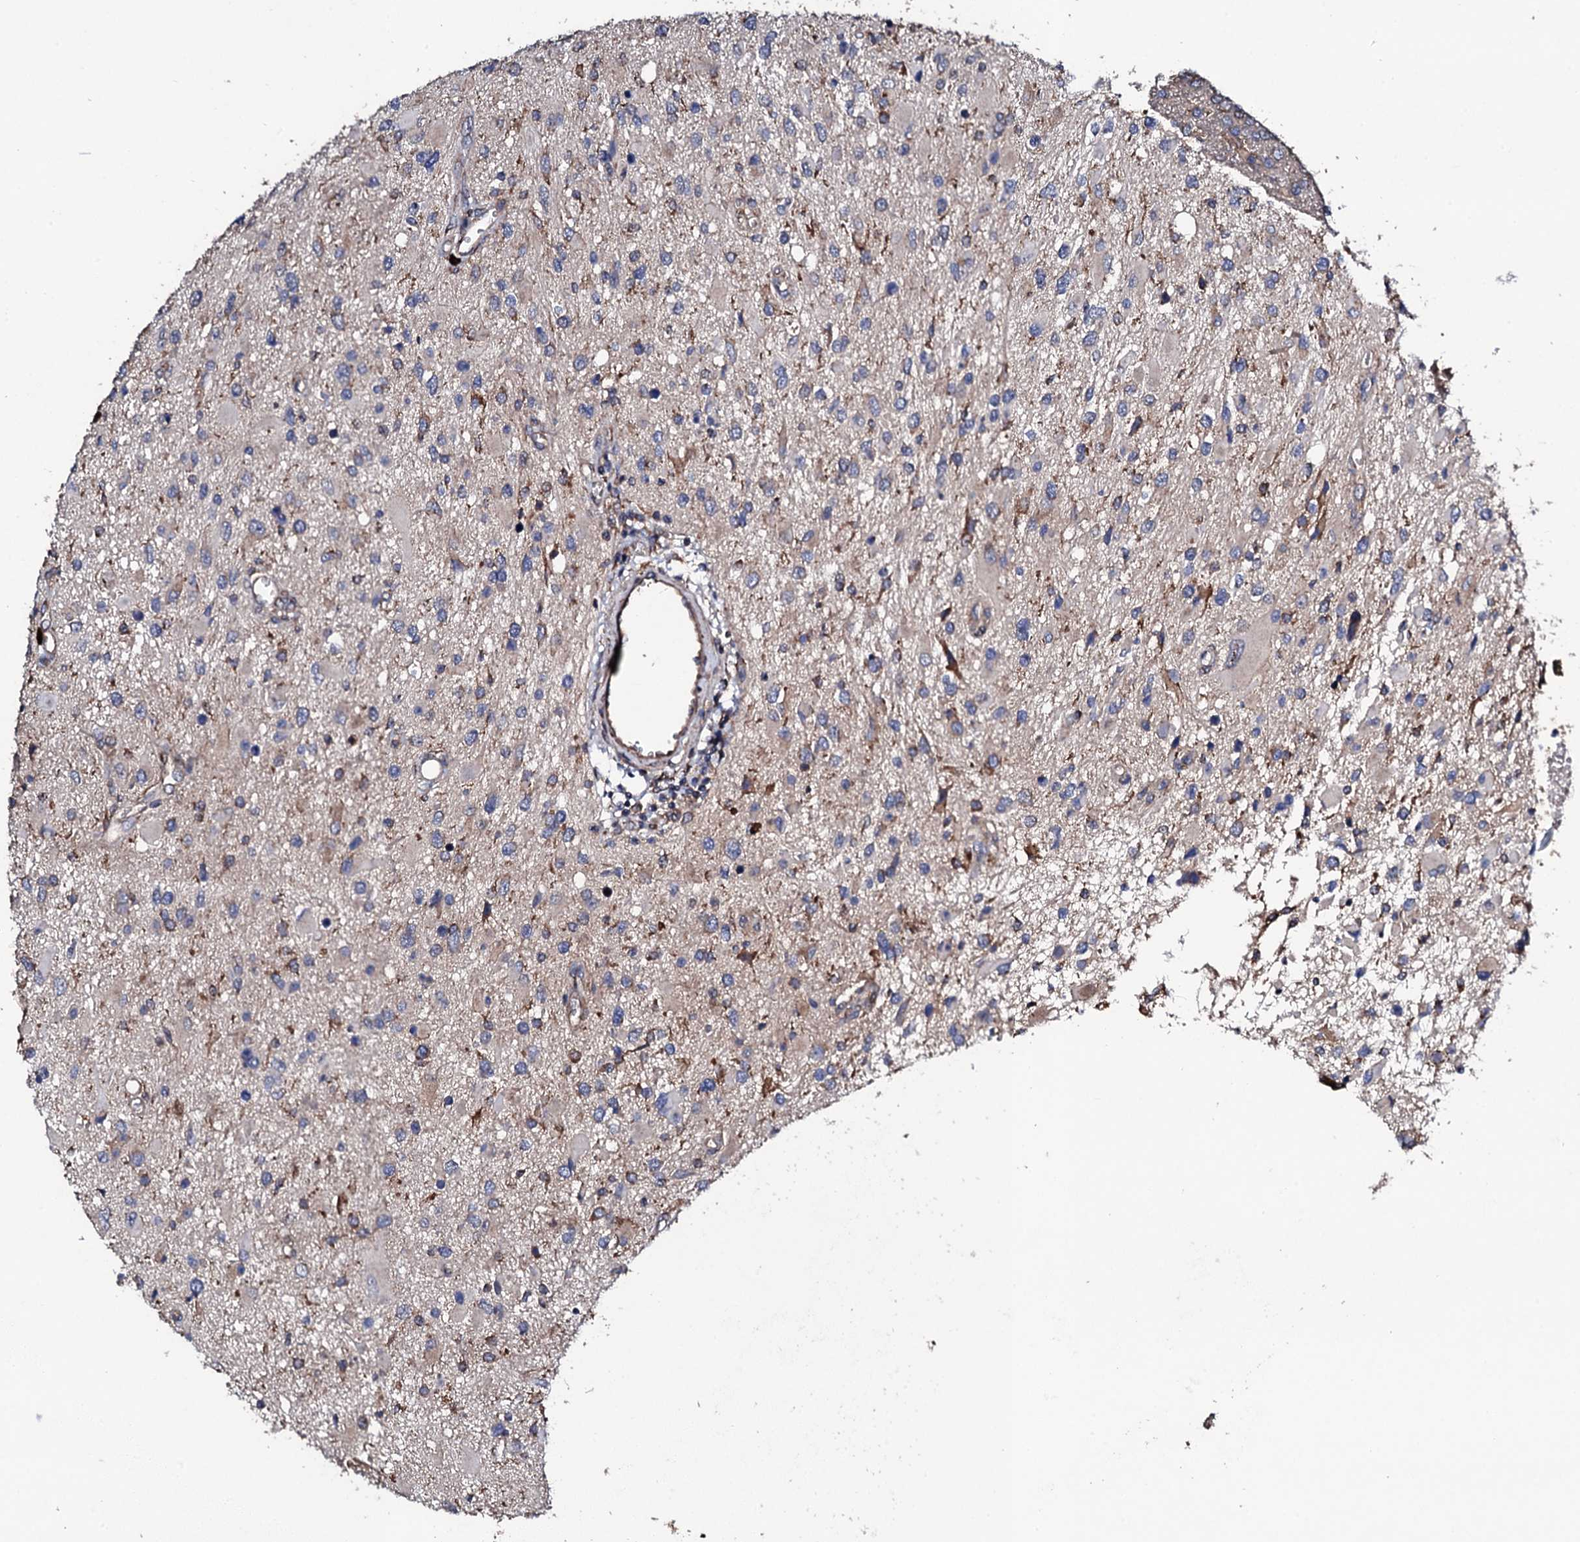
{"staining": {"intensity": "moderate", "quantity": "<25%", "location": "cytoplasmic/membranous"}, "tissue": "glioma", "cell_type": "Tumor cells", "image_type": "cancer", "snomed": [{"axis": "morphology", "description": "Glioma, malignant, High grade"}, {"axis": "topography", "description": "Brain"}], "caption": "Immunohistochemistry (IHC) histopathology image of neoplastic tissue: malignant glioma (high-grade) stained using immunohistochemistry displays low levels of moderate protein expression localized specifically in the cytoplasmic/membranous of tumor cells, appearing as a cytoplasmic/membranous brown color.", "gene": "LIPT2", "patient": {"sex": "male", "age": 53}}